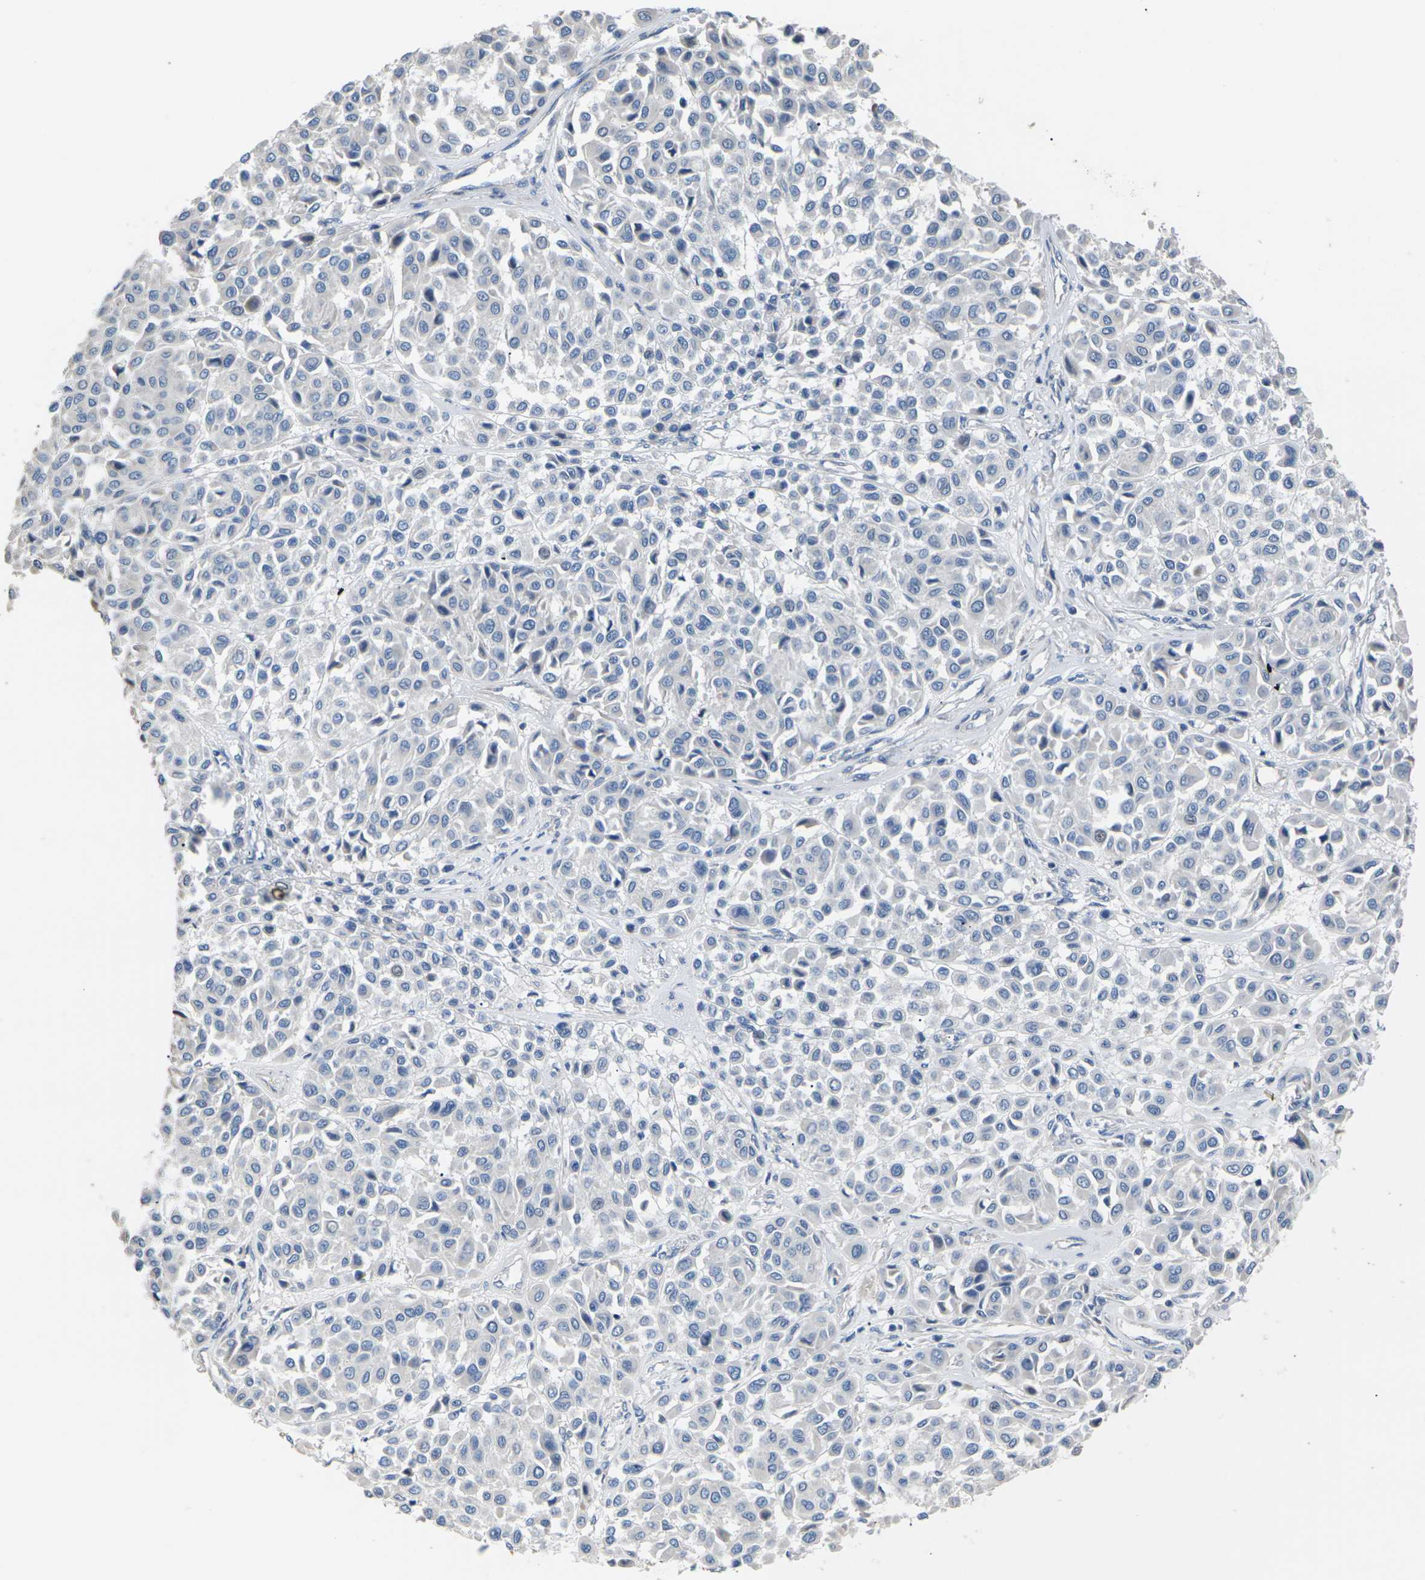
{"staining": {"intensity": "negative", "quantity": "none", "location": "none"}, "tissue": "melanoma", "cell_type": "Tumor cells", "image_type": "cancer", "snomed": [{"axis": "morphology", "description": "Malignant melanoma, Metastatic site"}, {"axis": "topography", "description": "Soft tissue"}], "caption": "Immunohistochemistry of malignant melanoma (metastatic site) demonstrates no positivity in tumor cells. The staining is performed using DAB brown chromogen with nuclei counter-stained in using hematoxylin.", "gene": "KLHDC8B", "patient": {"sex": "male", "age": 41}}